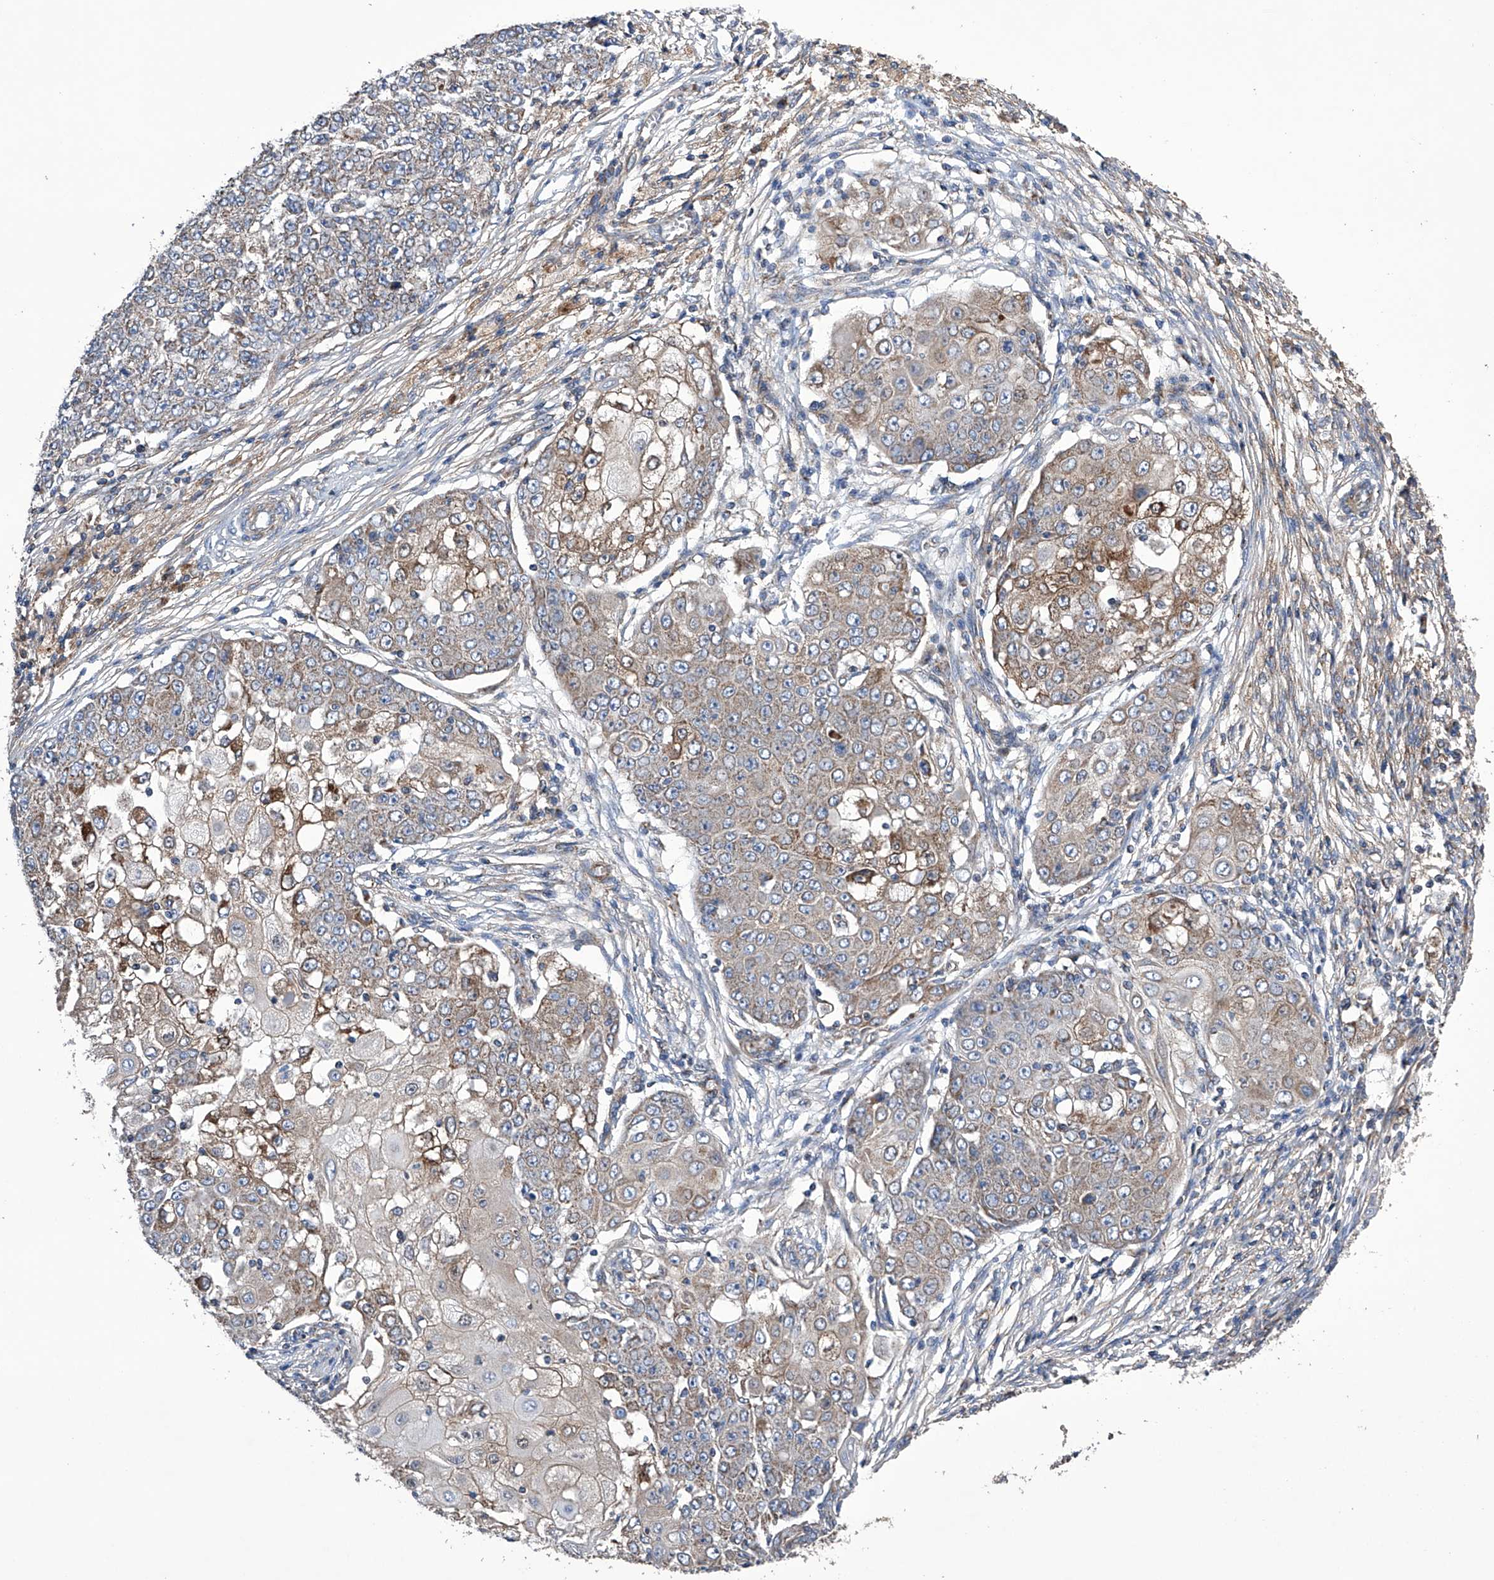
{"staining": {"intensity": "weak", "quantity": "25%-75%", "location": "cytoplasmic/membranous"}, "tissue": "ovarian cancer", "cell_type": "Tumor cells", "image_type": "cancer", "snomed": [{"axis": "morphology", "description": "Carcinoma, endometroid"}, {"axis": "topography", "description": "Ovary"}], "caption": "DAB (3,3'-diaminobenzidine) immunohistochemical staining of endometroid carcinoma (ovarian) exhibits weak cytoplasmic/membranous protein expression in about 25%-75% of tumor cells.", "gene": "EFCAB2", "patient": {"sex": "female", "age": 42}}